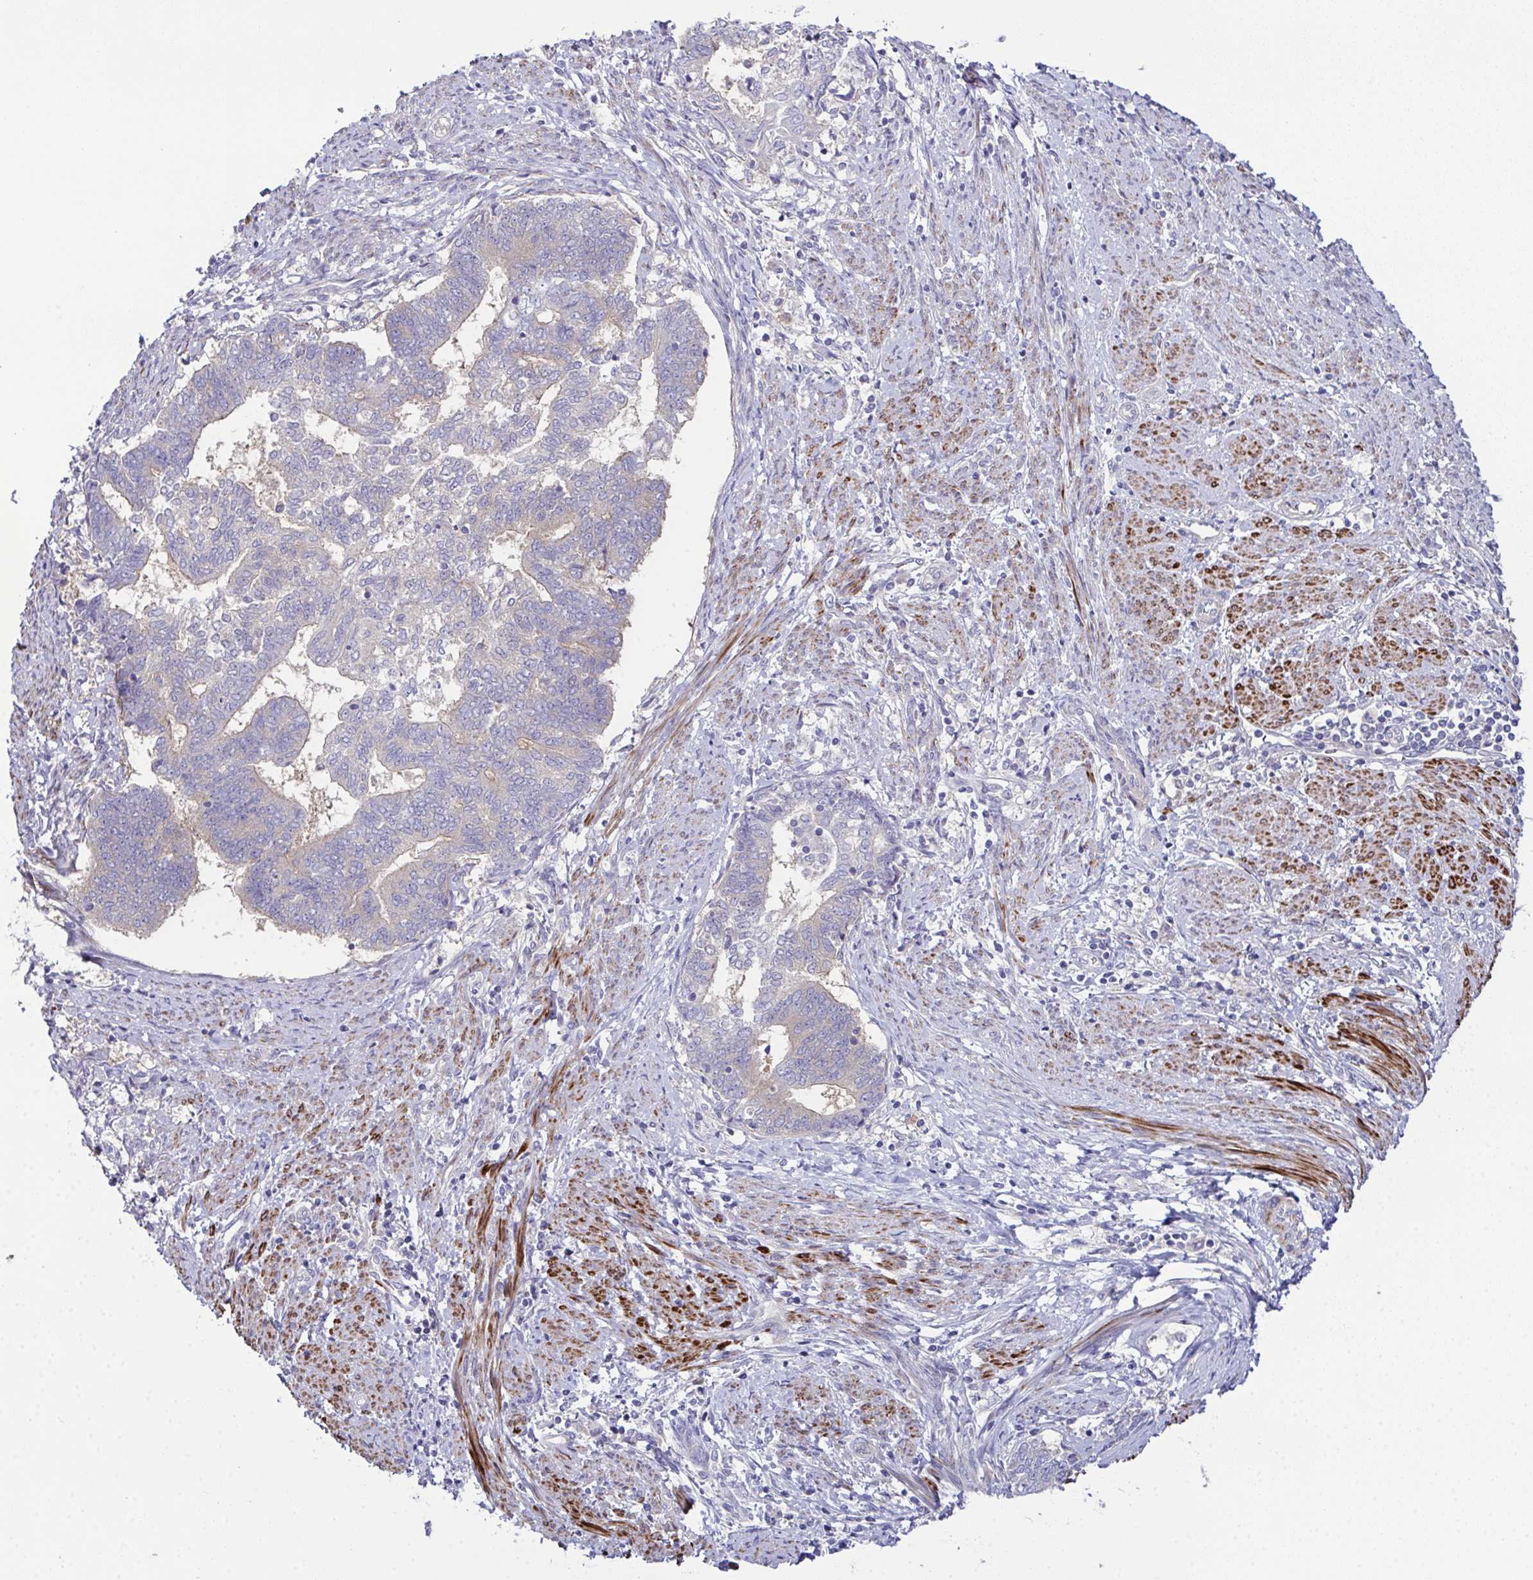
{"staining": {"intensity": "weak", "quantity": "<25%", "location": "cytoplasmic/membranous"}, "tissue": "endometrial cancer", "cell_type": "Tumor cells", "image_type": "cancer", "snomed": [{"axis": "morphology", "description": "Adenocarcinoma, NOS"}, {"axis": "topography", "description": "Endometrium"}], "caption": "IHC image of endometrial cancer stained for a protein (brown), which demonstrates no staining in tumor cells.", "gene": "CFAP97D1", "patient": {"sex": "female", "age": 65}}